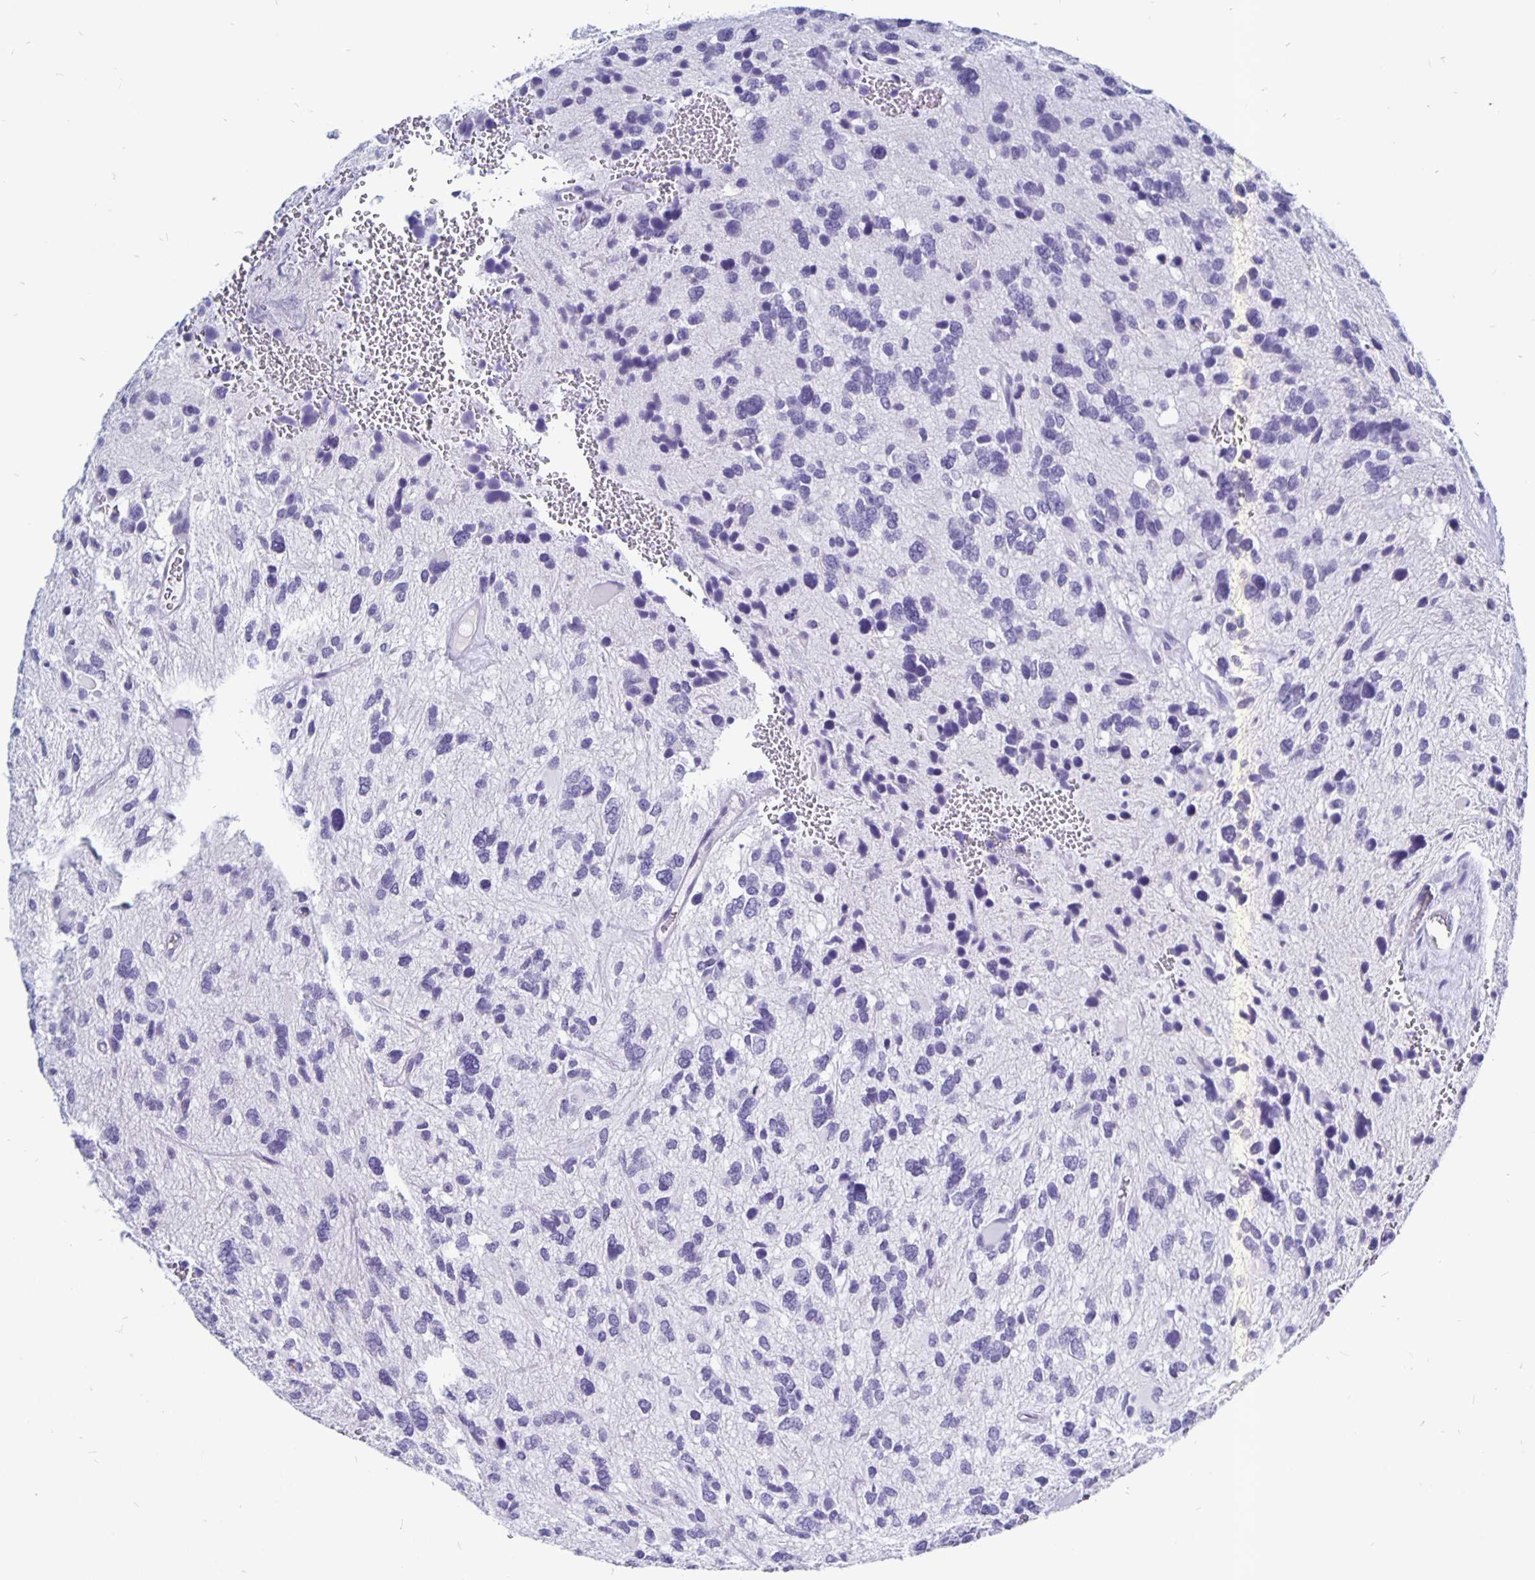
{"staining": {"intensity": "negative", "quantity": "none", "location": "none"}, "tissue": "glioma", "cell_type": "Tumor cells", "image_type": "cancer", "snomed": [{"axis": "morphology", "description": "Glioma, malignant, High grade"}, {"axis": "topography", "description": "Brain"}], "caption": "High magnification brightfield microscopy of glioma stained with DAB (brown) and counterstained with hematoxylin (blue): tumor cells show no significant expression.", "gene": "ODF3B", "patient": {"sex": "female", "age": 11}}